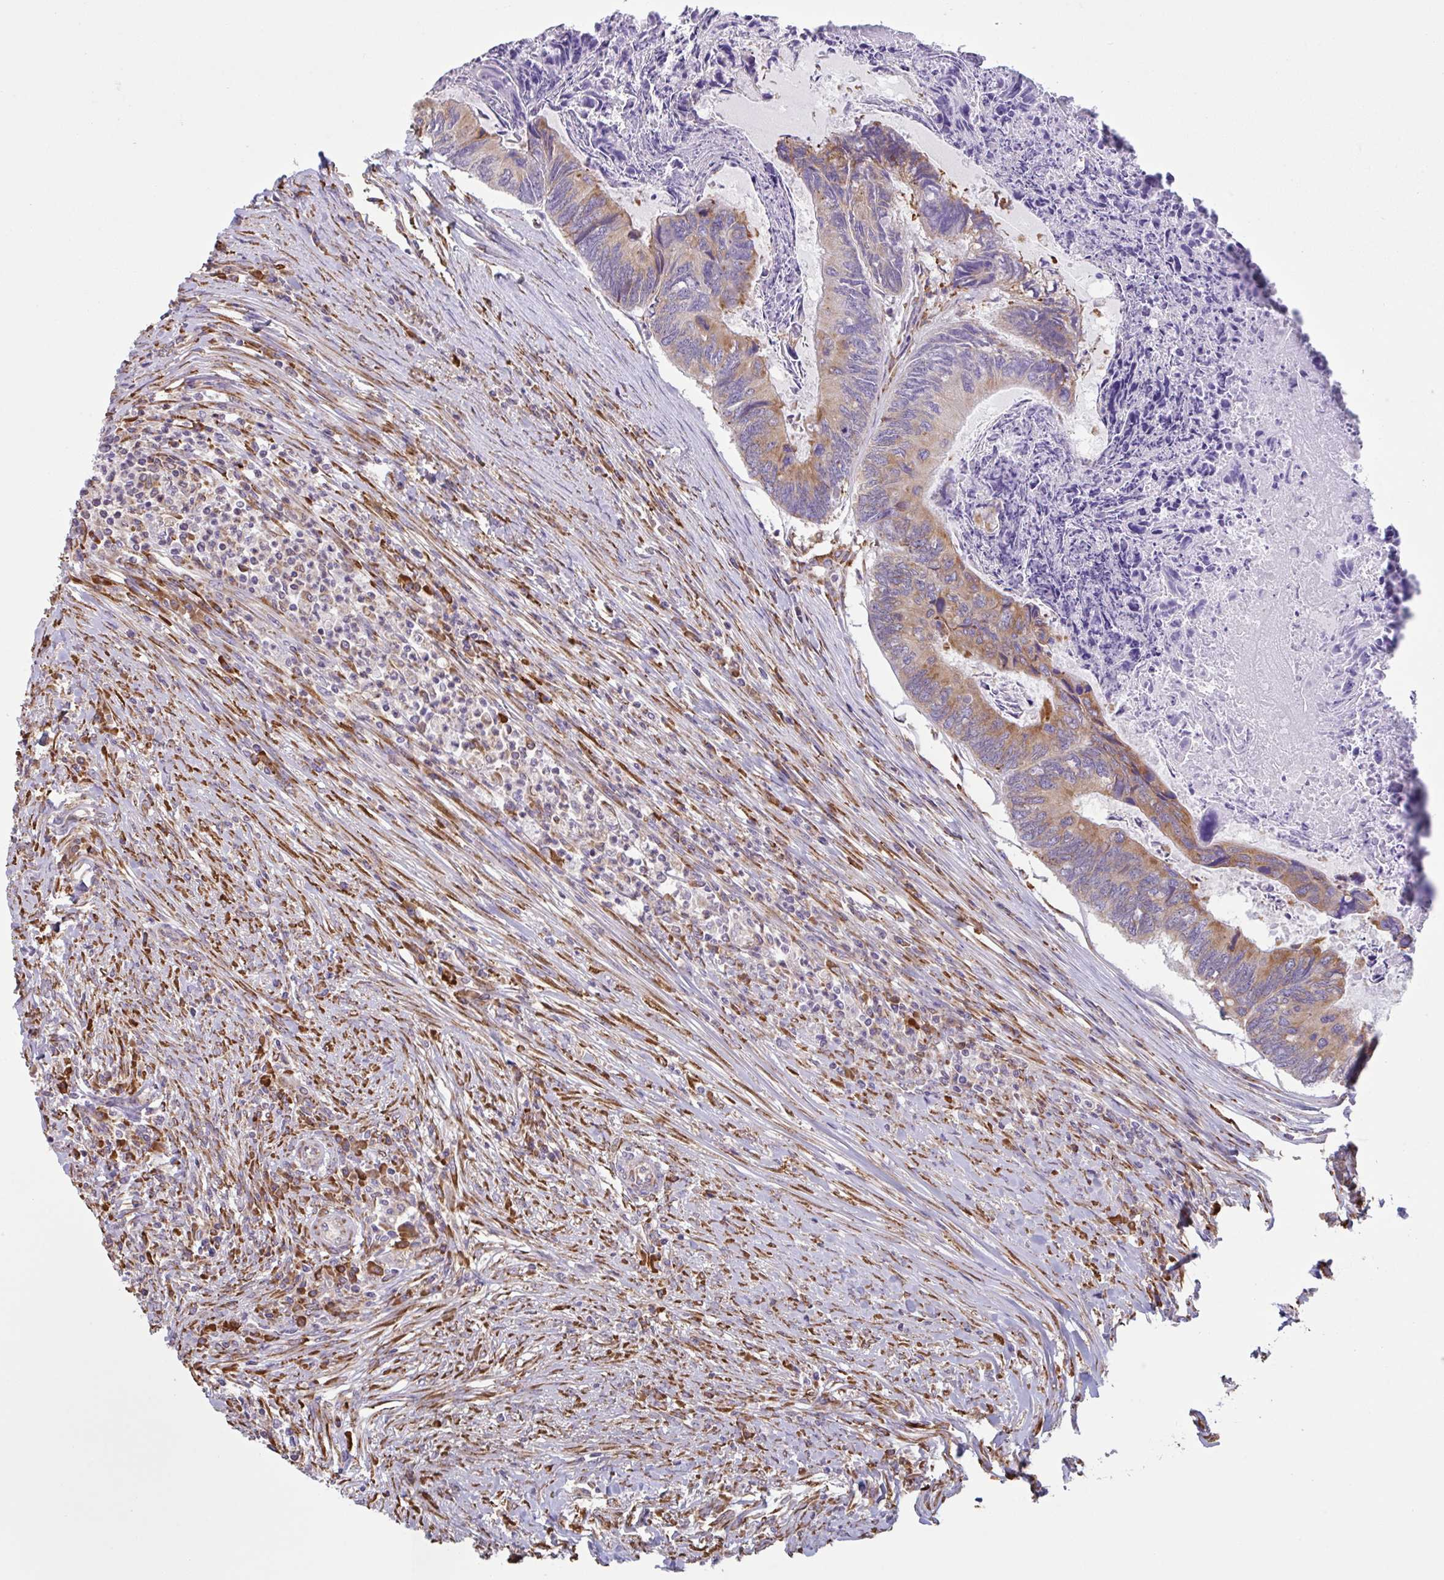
{"staining": {"intensity": "moderate", "quantity": "25%-75%", "location": "cytoplasmic/membranous"}, "tissue": "colorectal cancer", "cell_type": "Tumor cells", "image_type": "cancer", "snomed": [{"axis": "morphology", "description": "Adenocarcinoma, NOS"}, {"axis": "topography", "description": "Colon"}], "caption": "Immunohistochemistry micrograph of neoplastic tissue: colorectal cancer stained using immunohistochemistry exhibits medium levels of moderate protein expression localized specifically in the cytoplasmic/membranous of tumor cells, appearing as a cytoplasmic/membranous brown color.", "gene": "DOK4", "patient": {"sex": "female", "age": 67}}